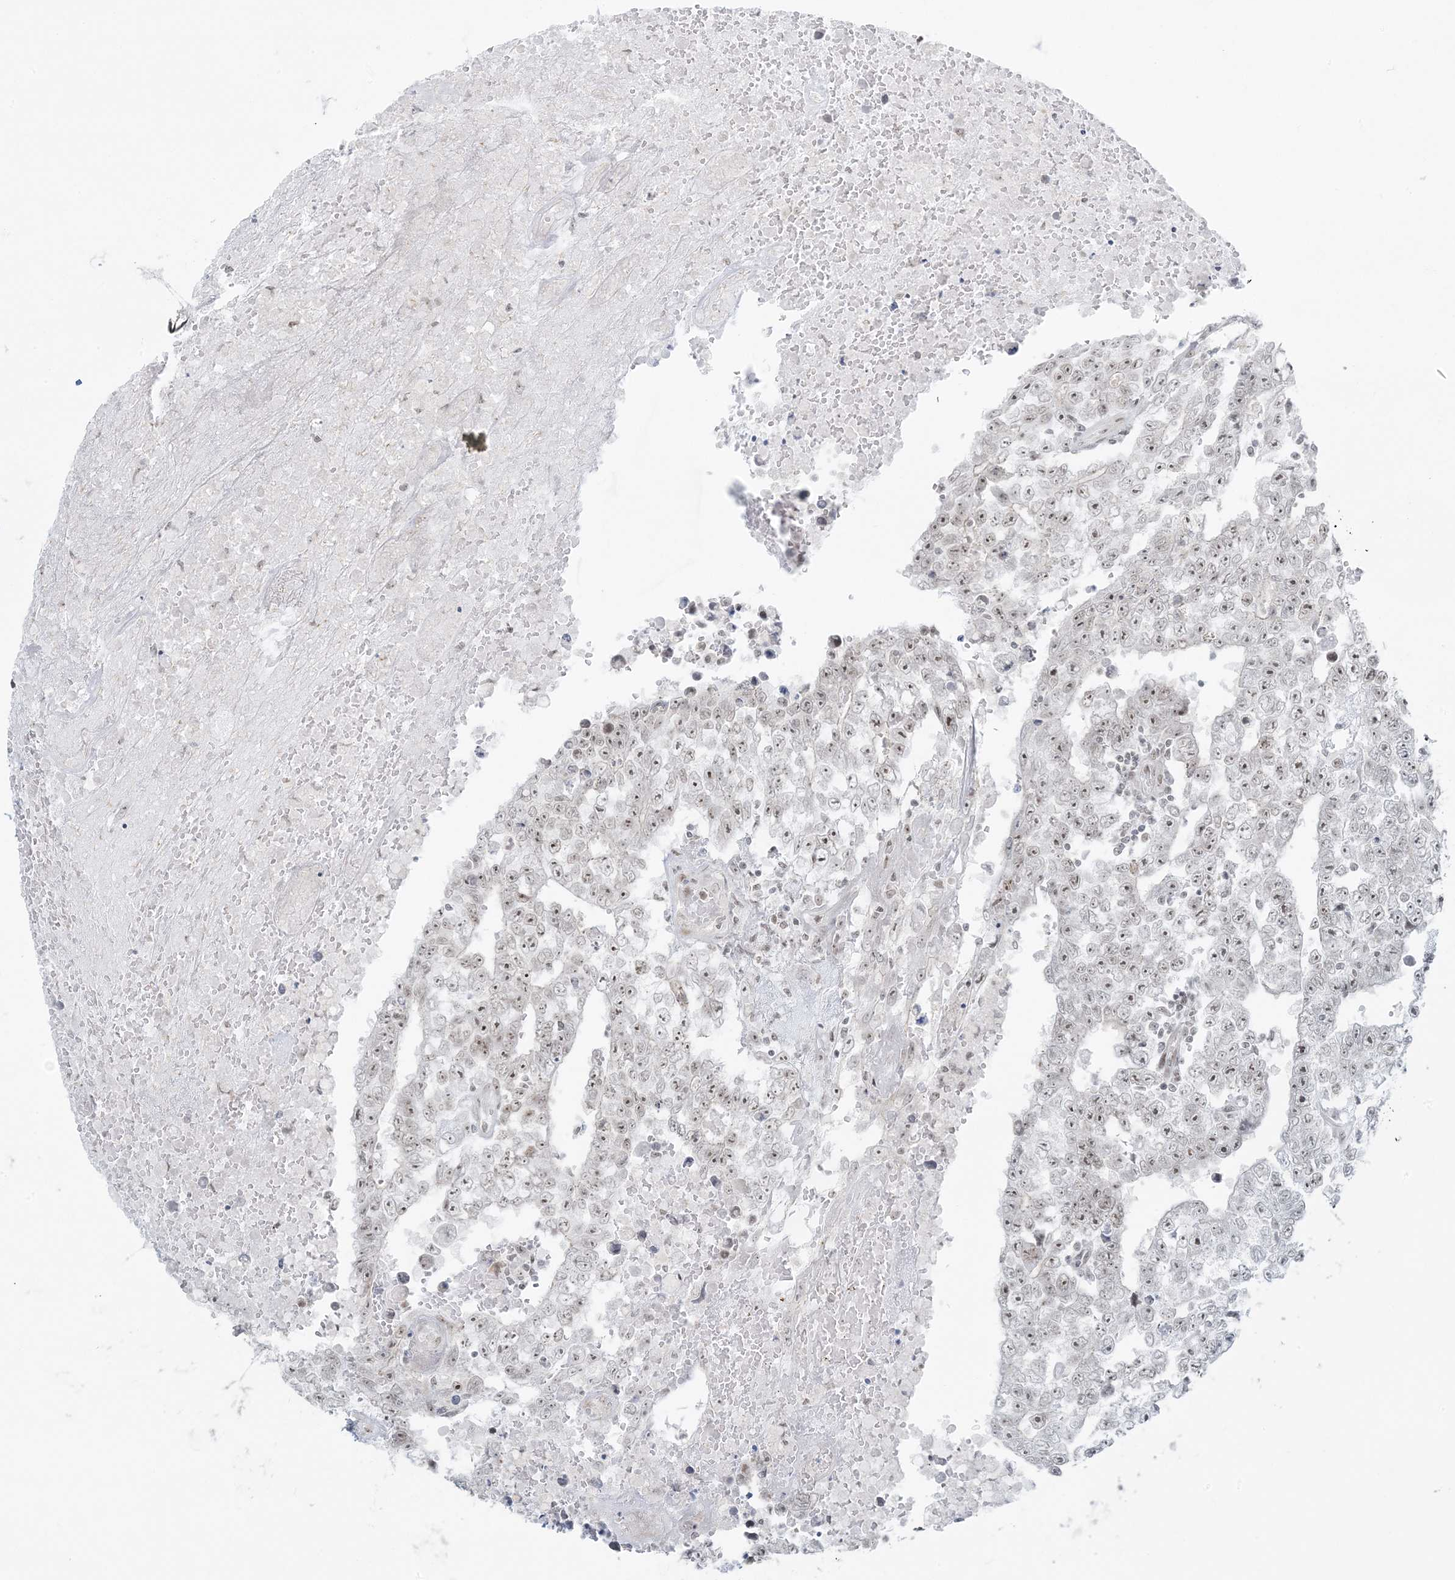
{"staining": {"intensity": "weak", "quantity": "25%-75%", "location": "nuclear"}, "tissue": "testis cancer", "cell_type": "Tumor cells", "image_type": "cancer", "snomed": [{"axis": "morphology", "description": "Carcinoma, Embryonal, NOS"}, {"axis": "topography", "description": "Testis"}], "caption": "A brown stain shows weak nuclear positivity of a protein in human testis embryonal carcinoma tumor cells.", "gene": "ZNF787", "patient": {"sex": "male", "age": 25}}